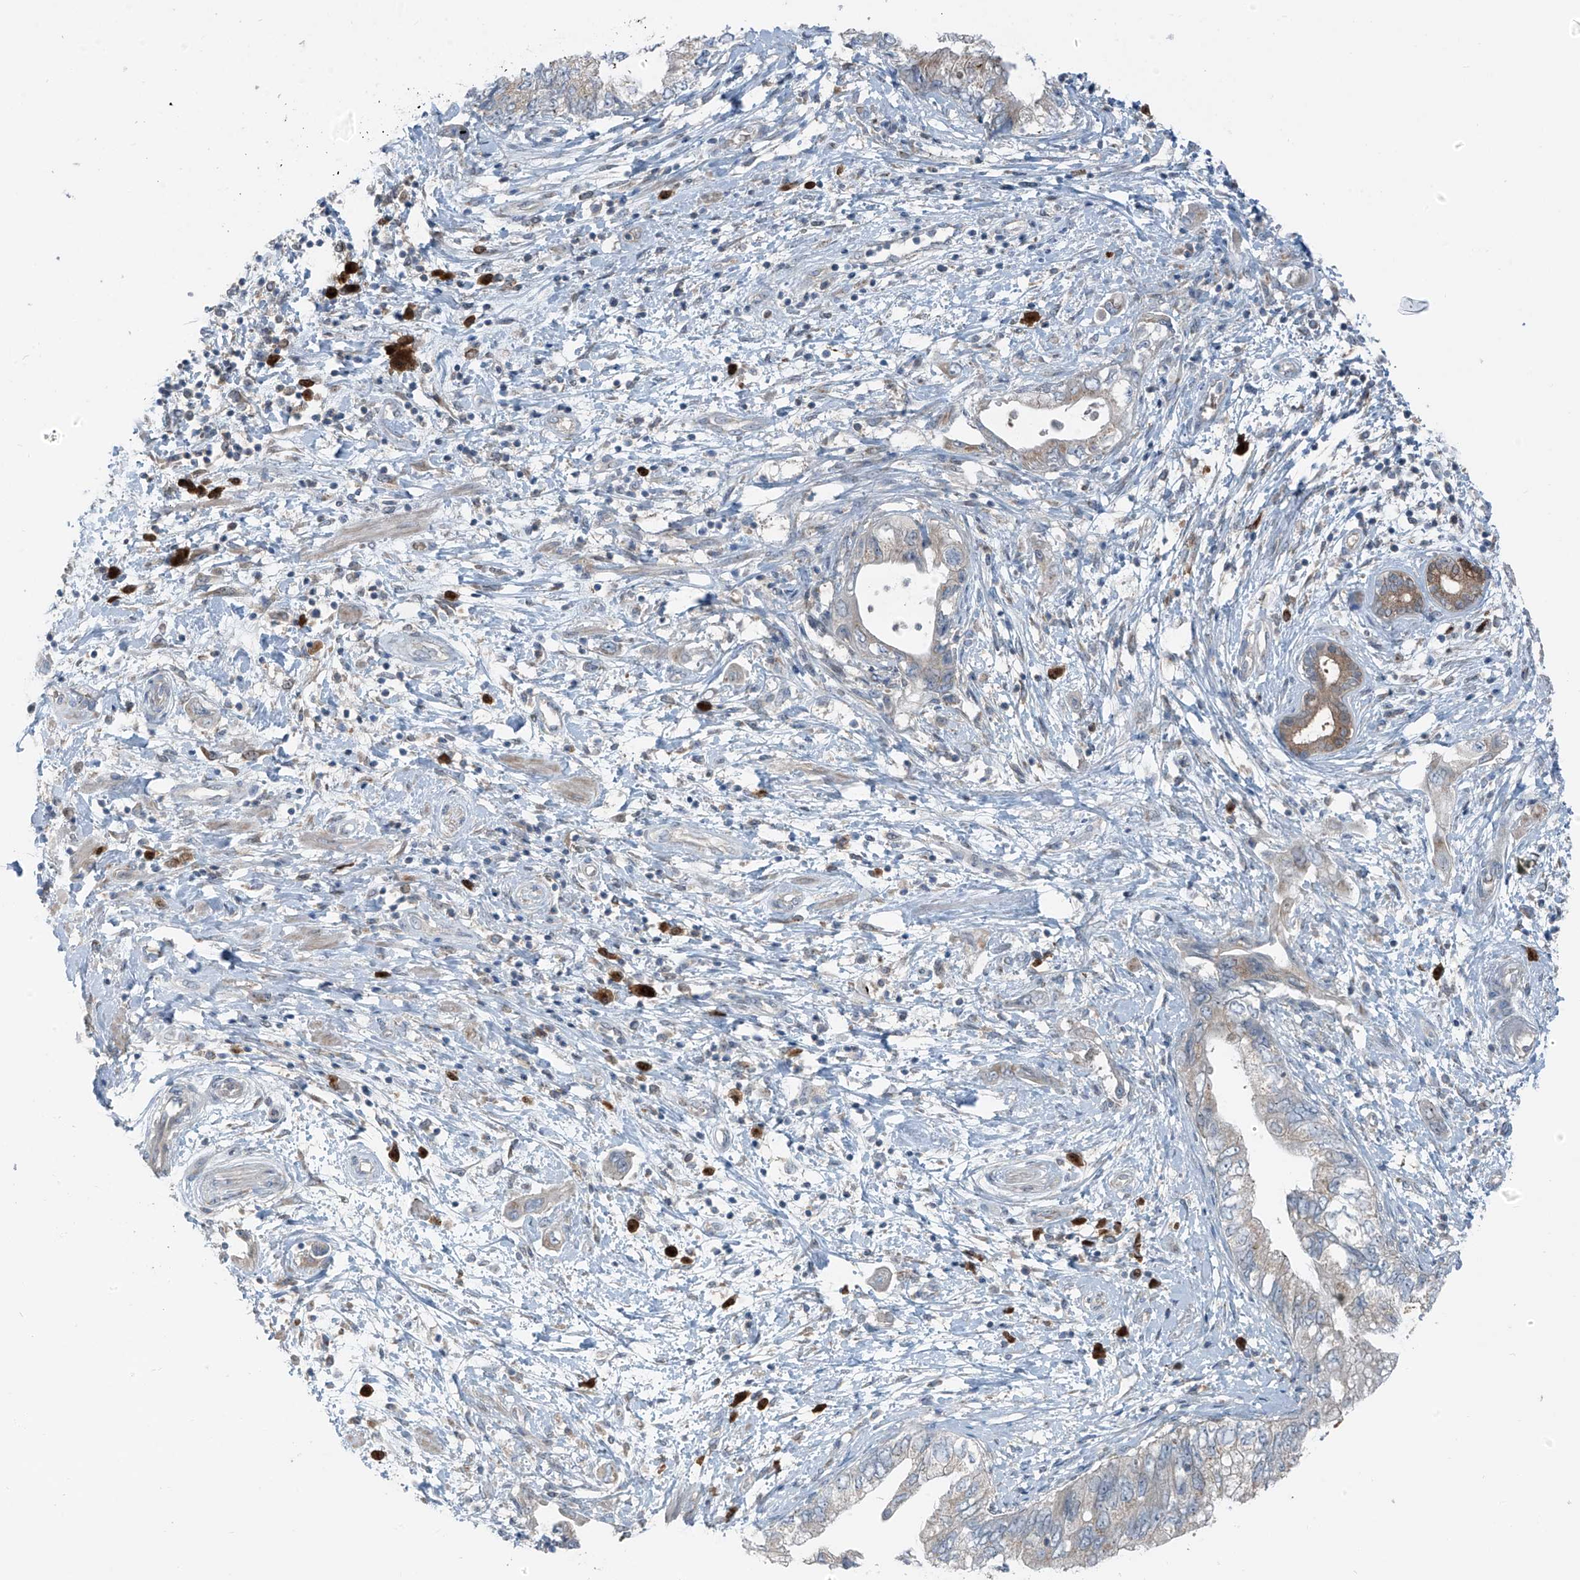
{"staining": {"intensity": "weak", "quantity": "25%-75%", "location": "cytoplasmic/membranous"}, "tissue": "pancreatic cancer", "cell_type": "Tumor cells", "image_type": "cancer", "snomed": [{"axis": "morphology", "description": "Adenocarcinoma, NOS"}, {"axis": "topography", "description": "Pancreas"}], "caption": "There is low levels of weak cytoplasmic/membranous positivity in tumor cells of adenocarcinoma (pancreatic), as demonstrated by immunohistochemical staining (brown color).", "gene": "SLC12A6", "patient": {"sex": "female", "age": 73}}